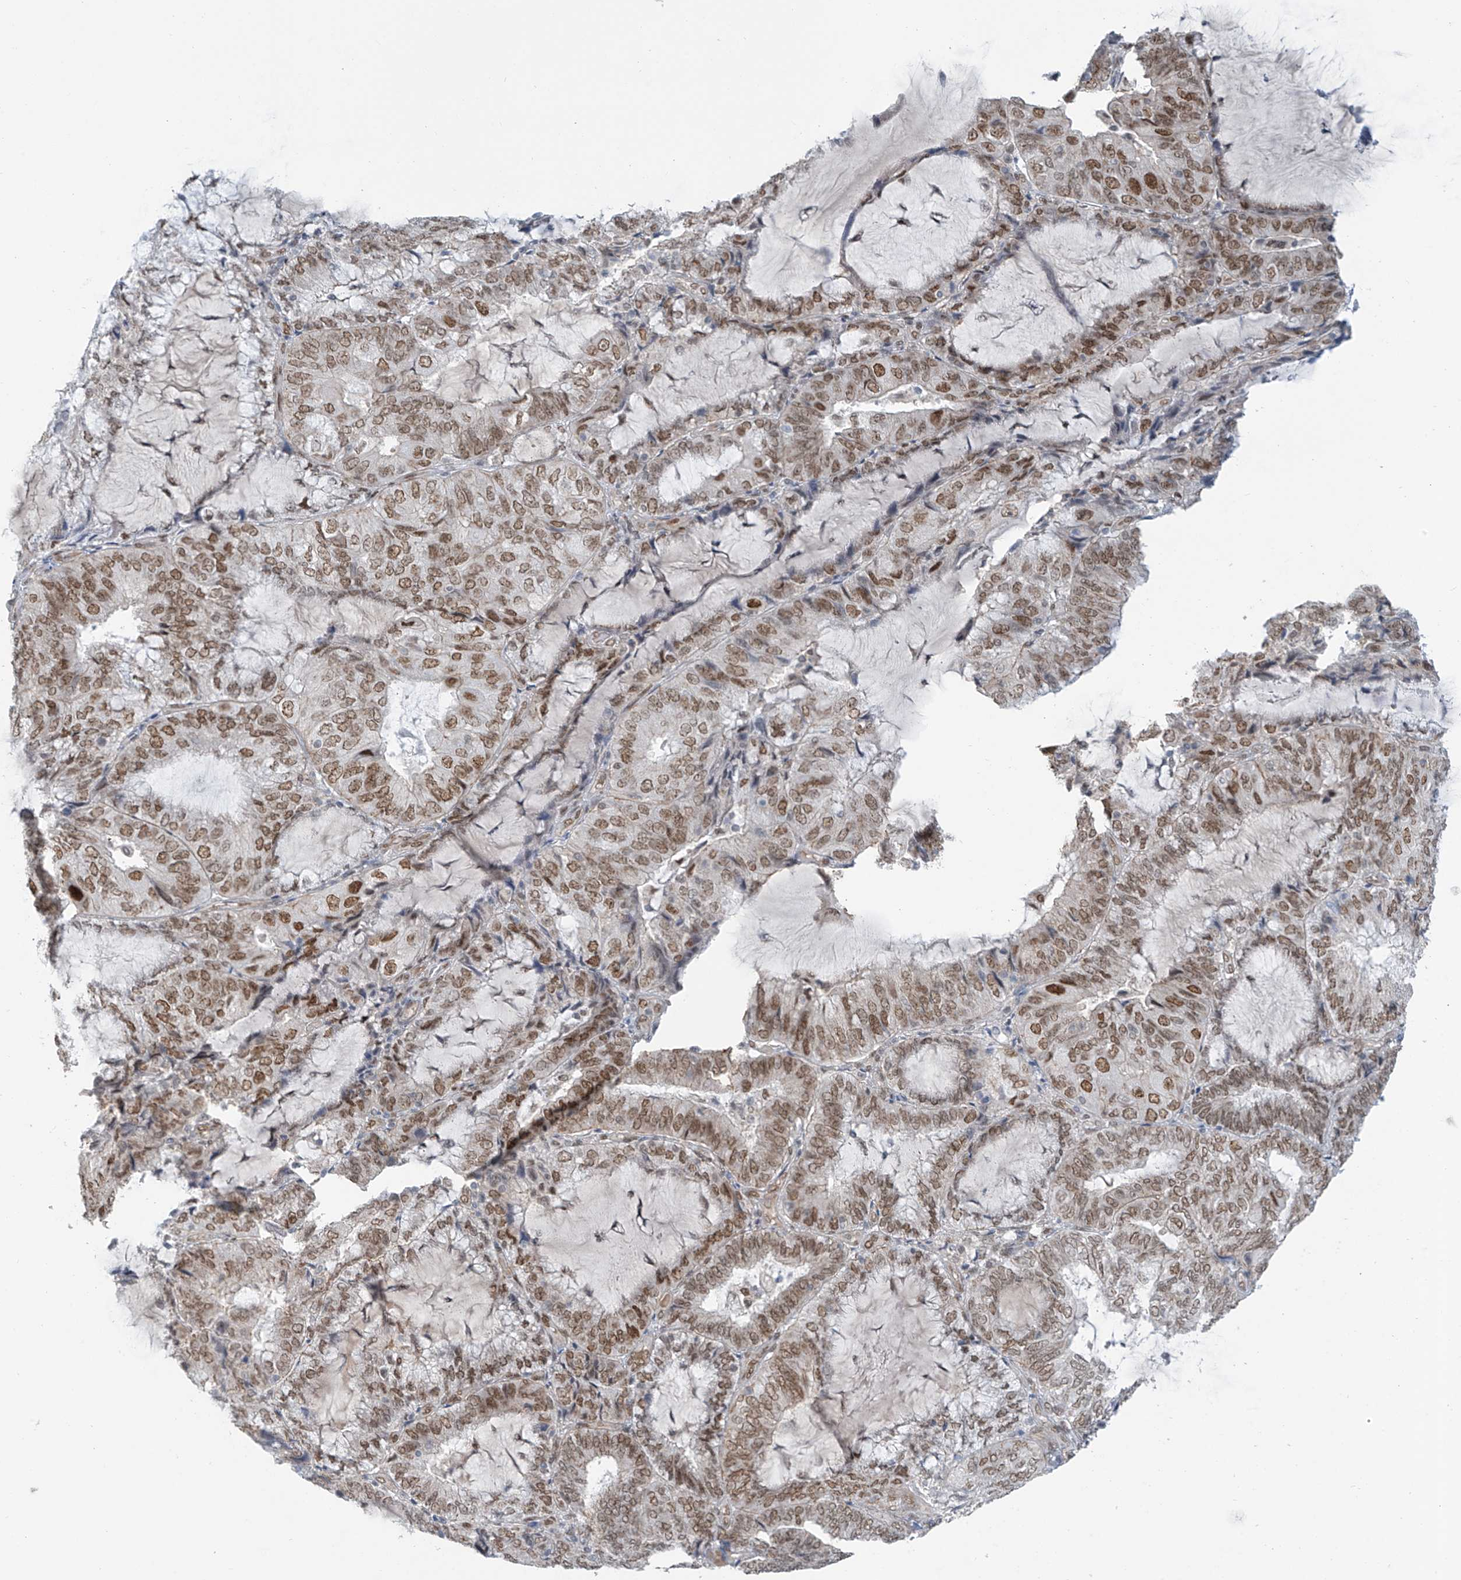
{"staining": {"intensity": "moderate", "quantity": ">75%", "location": "nuclear"}, "tissue": "endometrial cancer", "cell_type": "Tumor cells", "image_type": "cancer", "snomed": [{"axis": "morphology", "description": "Adenocarcinoma, NOS"}, {"axis": "topography", "description": "Endometrium"}], "caption": "Tumor cells show medium levels of moderate nuclear expression in approximately >75% of cells in human endometrial cancer. (DAB = brown stain, brightfield microscopy at high magnification).", "gene": "MCM9", "patient": {"sex": "female", "age": 81}}